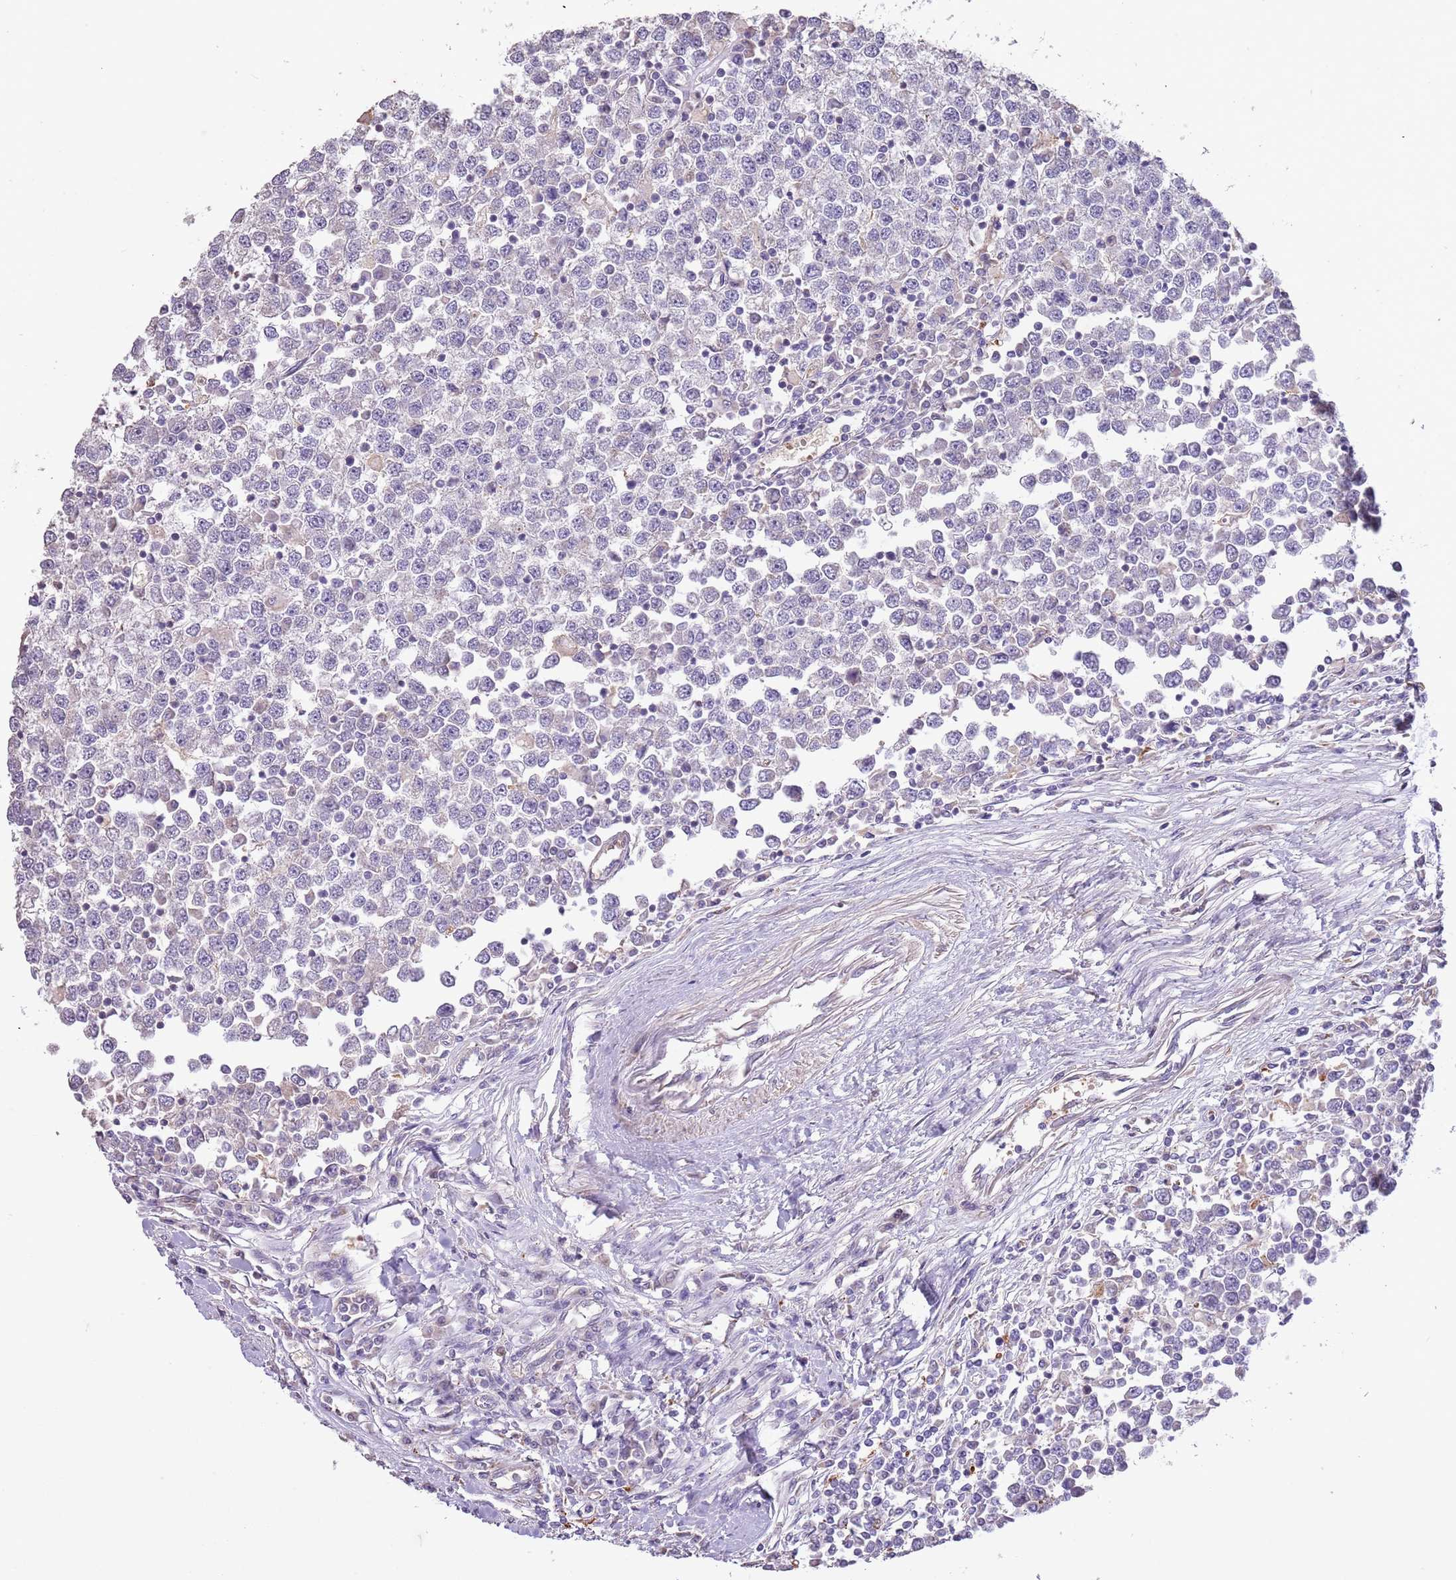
{"staining": {"intensity": "negative", "quantity": "none", "location": "none"}, "tissue": "testis cancer", "cell_type": "Tumor cells", "image_type": "cancer", "snomed": [{"axis": "morphology", "description": "Seminoma, NOS"}, {"axis": "topography", "description": "Testis"}], "caption": "DAB (3,3'-diaminobenzidine) immunohistochemical staining of testis cancer (seminoma) demonstrates no significant staining in tumor cells.", "gene": "P2RY13", "patient": {"sex": "male", "age": 65}}